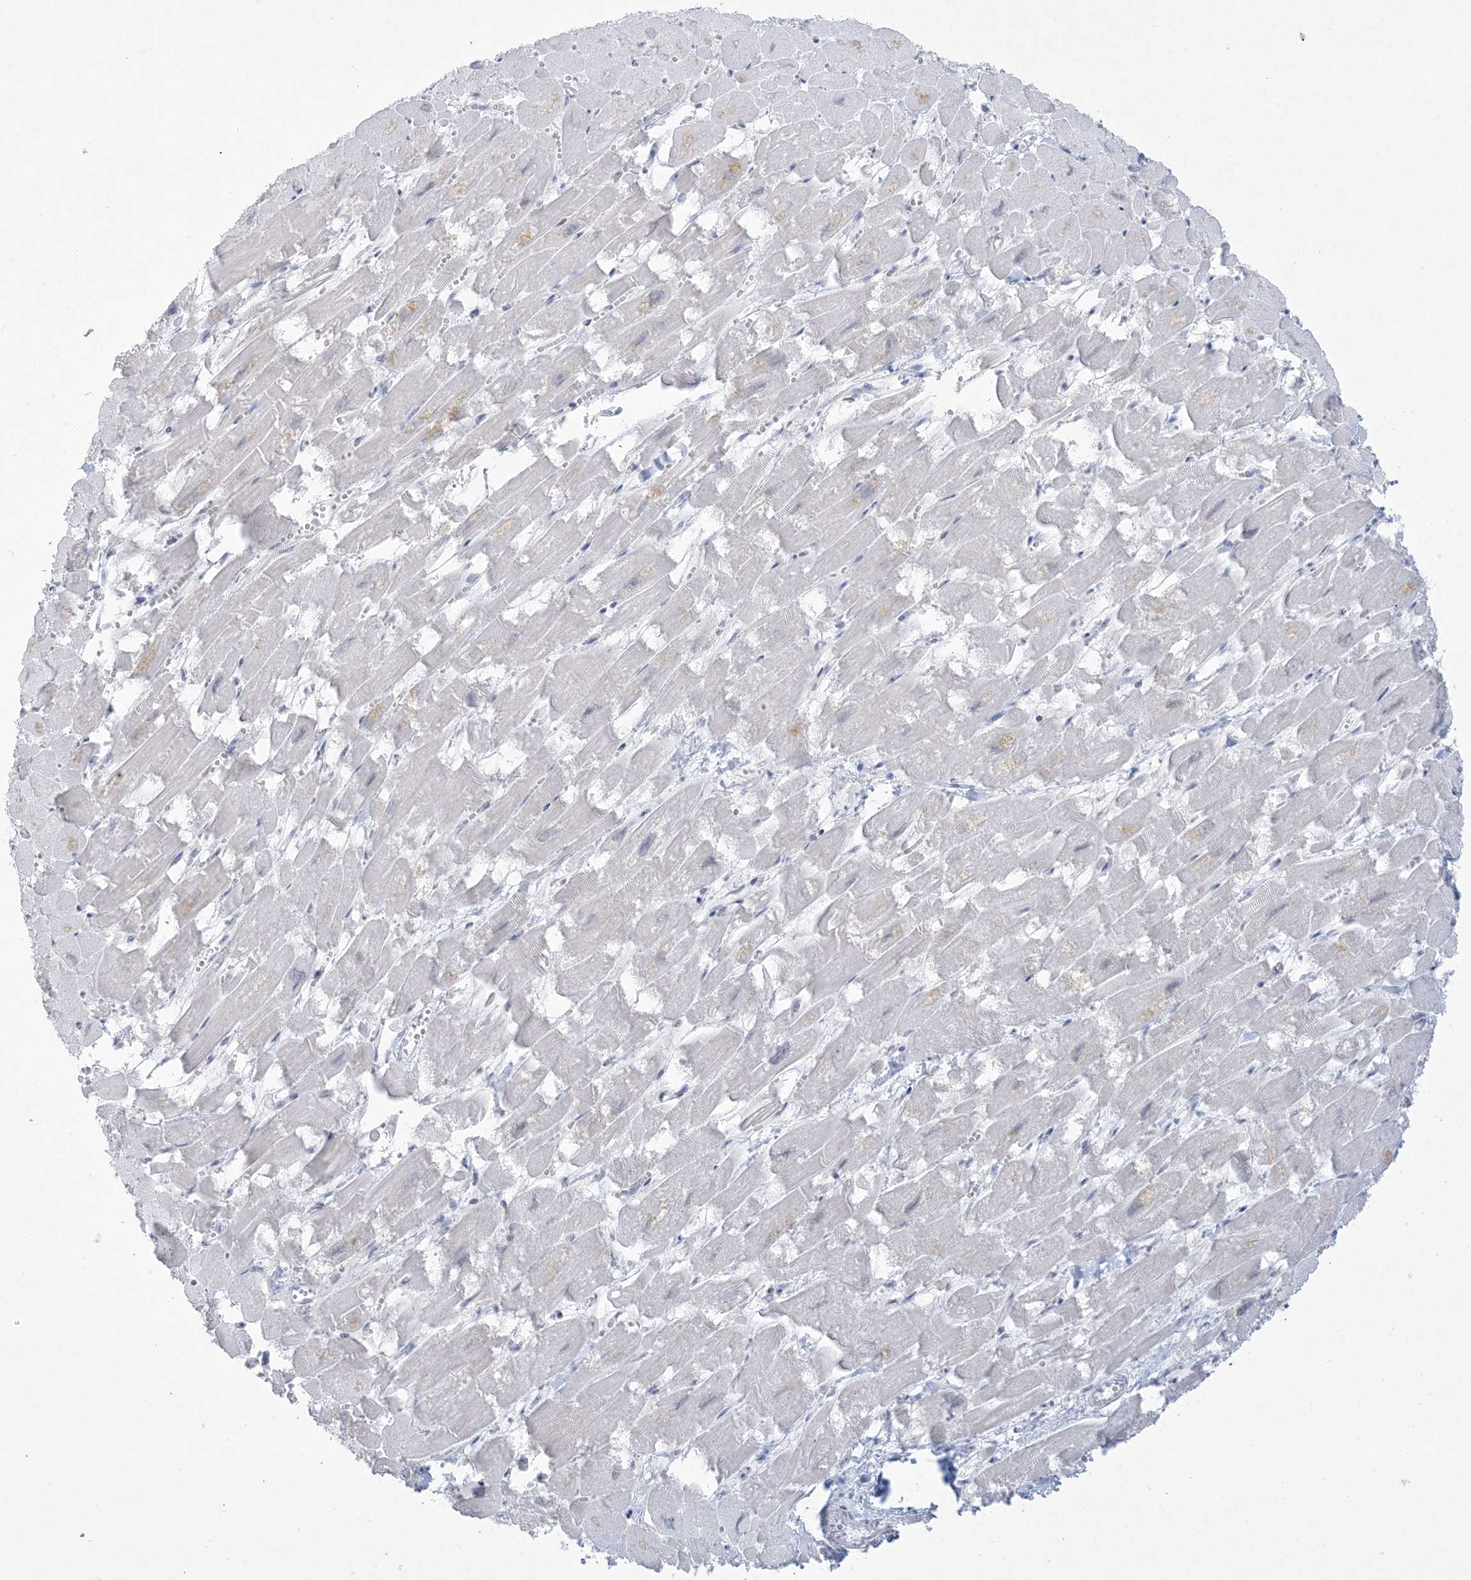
{"staining": {"intensity": "weak", "quantity": "<25%", "location": "cytoplasmic/membranous"}, "tissue": "heart muscle", "cell_type": "Cardiomyocytes", "image_type": "normal", "snomed": [{"axis": "morphology", "description": "Normal tissue, NOS"}, {"axis": "topography", "description": "Heart"}], "caption": "Heart muscle was stained to show a protein in brown. There is no significant staining in cardiomyocytes. (DAB IHC with hematoxylin counter stain).", "gene": "HOMEZ", "patient": {"sex": "male", "age": 54}}